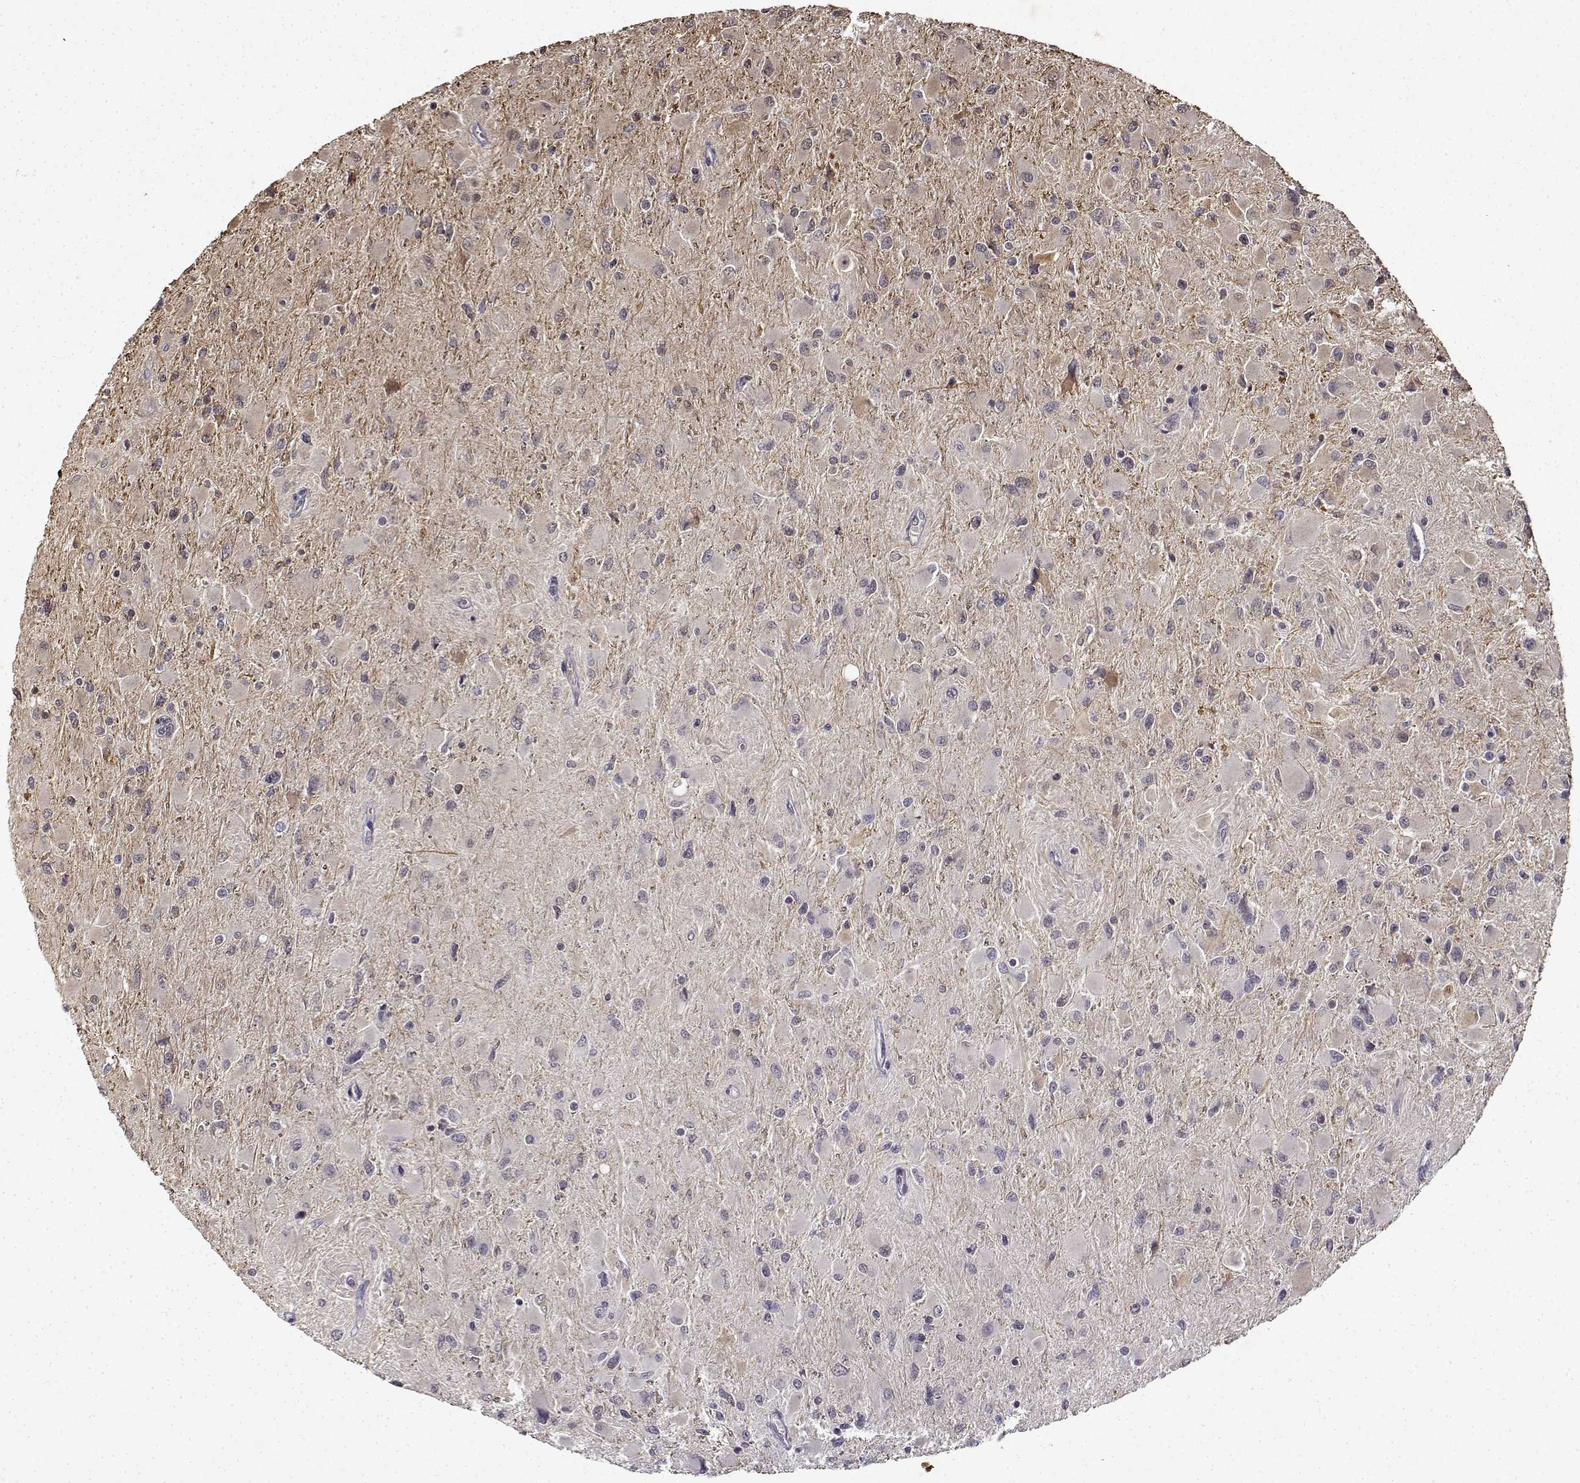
{"staining": {"intensity": "negative", "quantity": "none", "location": "none"}, "tissue": "glioma", "cell_type": "Tumor cells", "image_type": "cancer", "snomed": [{"axis": "morphology", "description": "Glioma, malignant, High grade"}, {"axis": "topography", "description": "Cerebral cortex"}], "caption": "Immunohistochemistry photomicrograph of glioma stained for a protein (brown), which exhibits no expression in tumor cells.", "gene": "BDNF", "patient": {"sex": "female", "age": 36}}